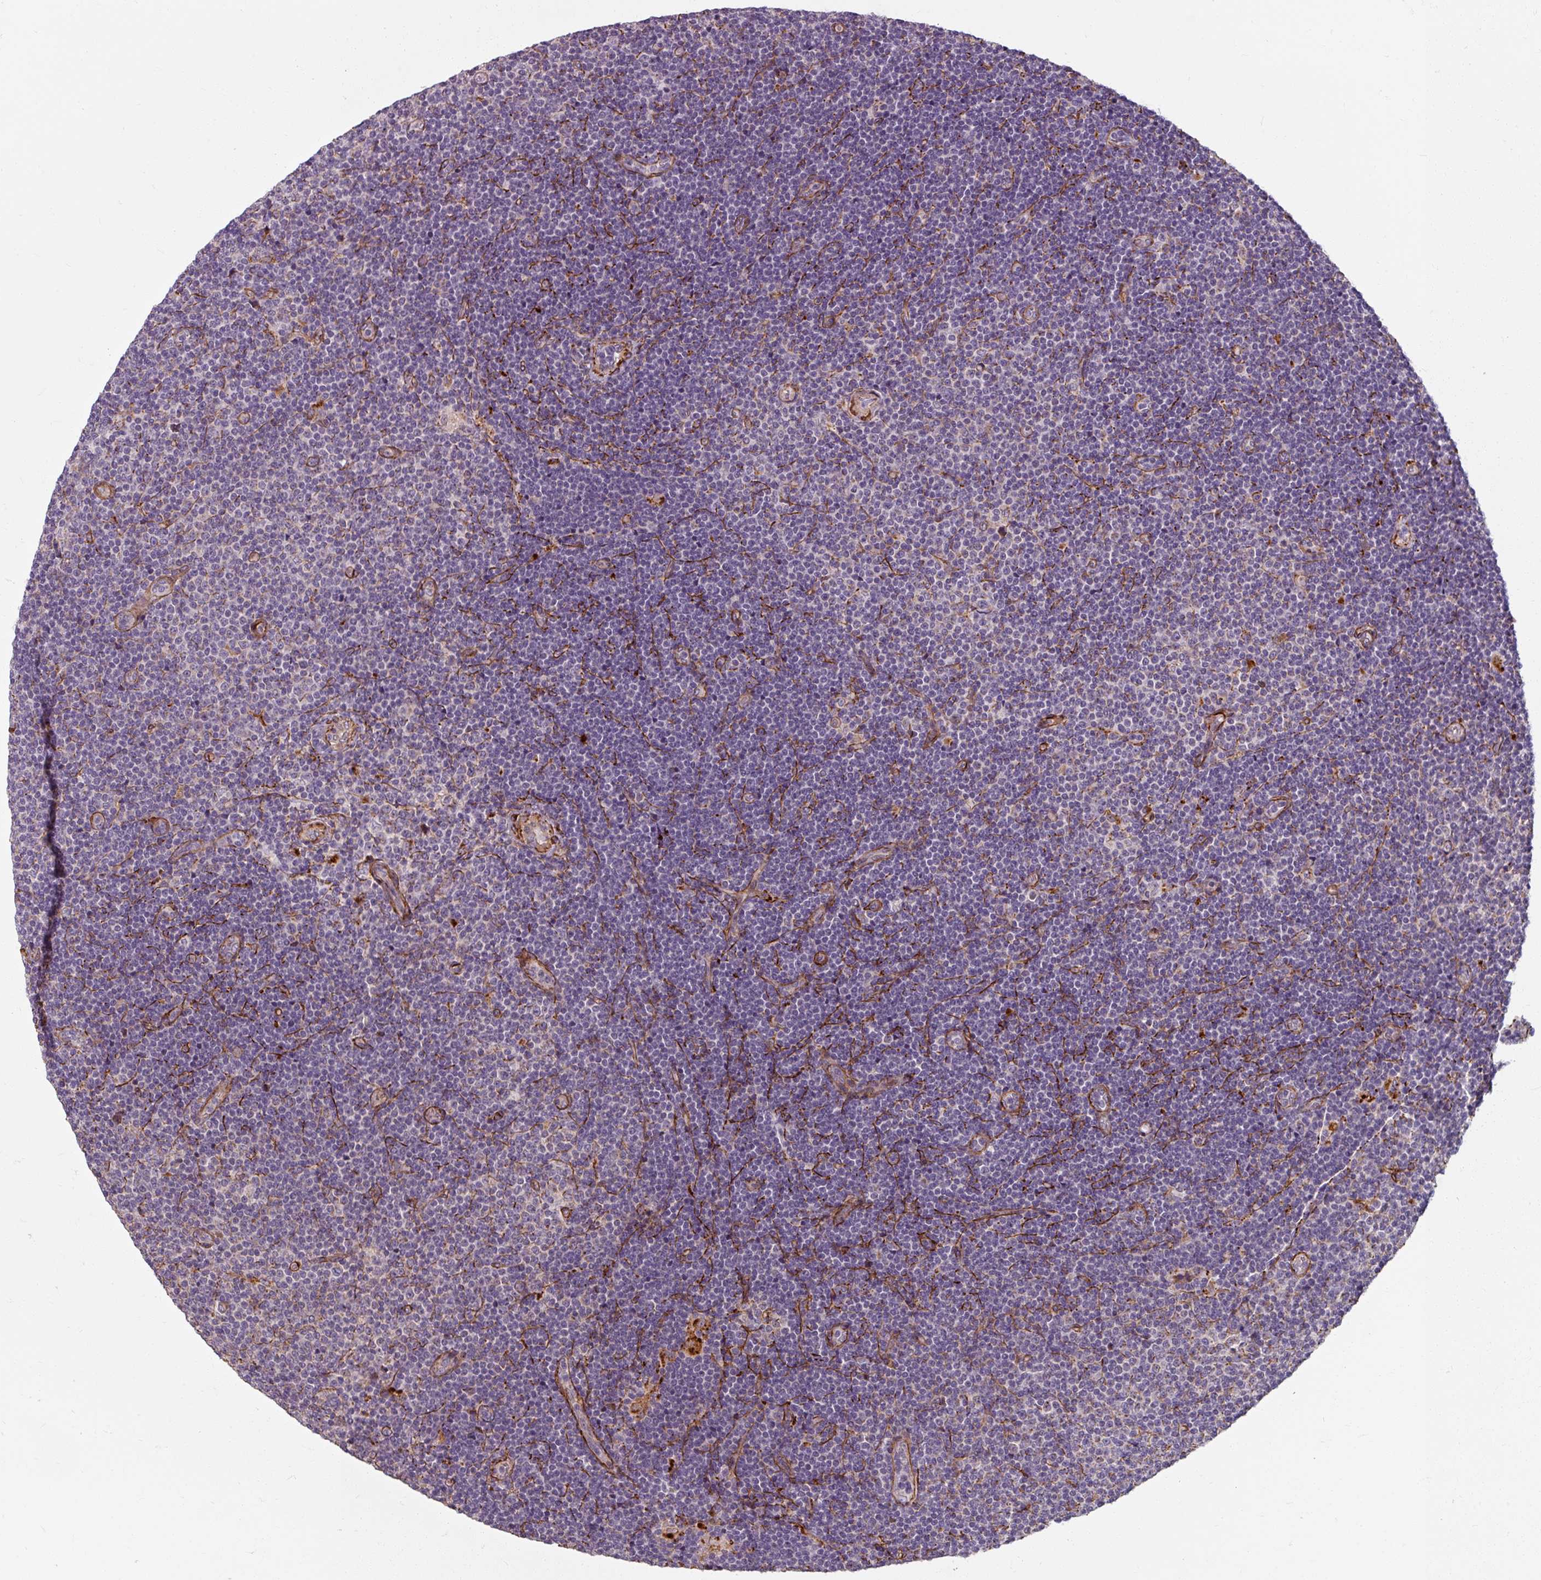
{"staining": {"intensity": "negative", "quantity": "none", "location": "none"}, "tissue": "lymphoma", "cell_type": "Tumor cells", "image_type": "cancer", "snomed": [{"axis": "morphology", "description": "Malignant lymphoma, non-Hodgkin's type, Low grade"}, {"axis": "topography", "description": "Lymph node"}], "caption": "Lymphoma stained for a protein using IHC shows no positivity tumor cells.", "gene": "MRPS5", "patient": {"sex": "male", "age": 48}}